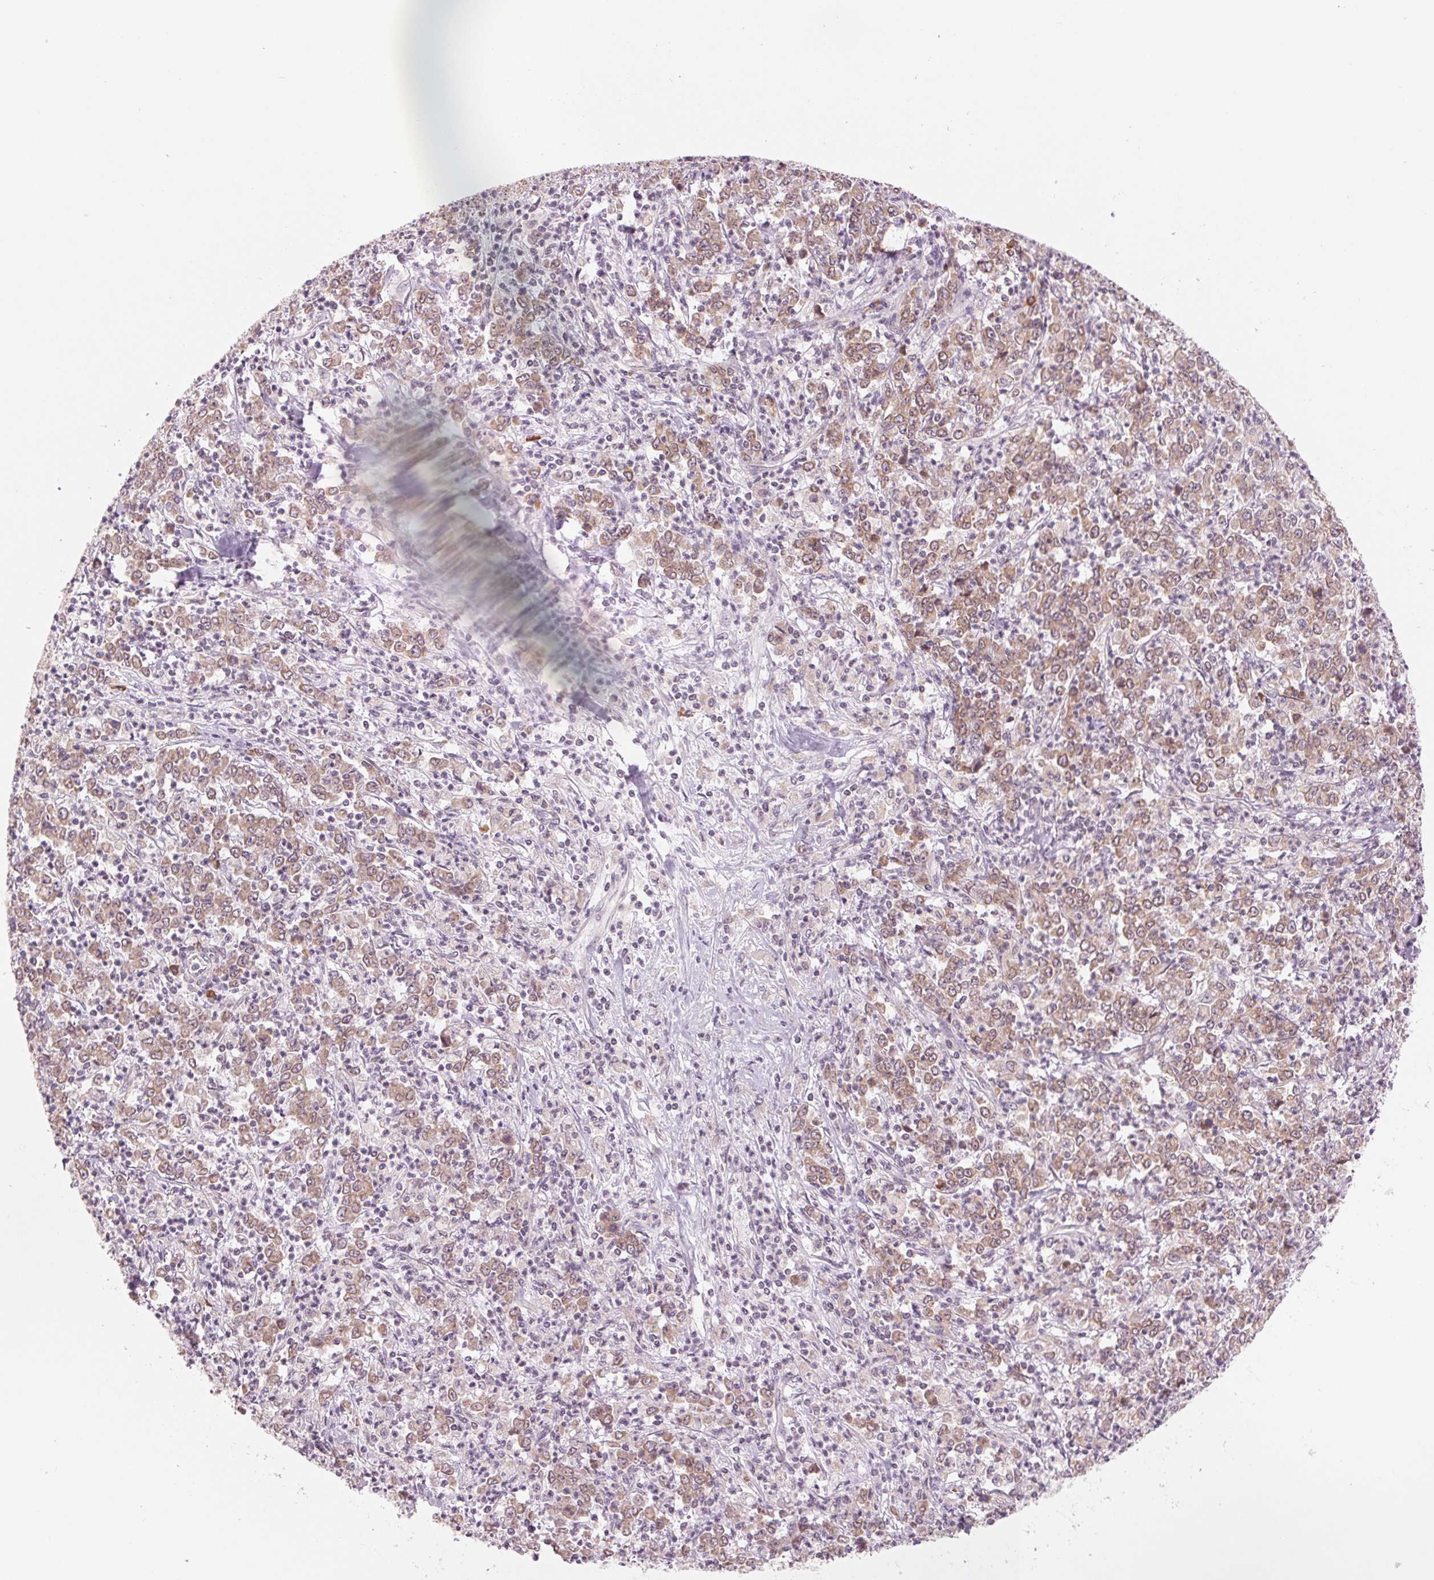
{"staining": {"intensity": "weak", "quantity": ">75%", "location": "cytoplasmic/membranous"}, "tissue": "stomach cancer", "cell_type": "Tumor cells", "image_type": "cancer", "snomed": [{"axis": "morphology", "description": "Adenocarcinoma, NOS"}, {"axis": "topography", "description": "Stomach, lower"}], "caption": "Tumor cells display weak cytoplasmic/membranous staining in about >75% of cells in stomach cancer (adenocarcinoma).", "gene": "TECR", "patient": {"sex": "female", "age": 71}}